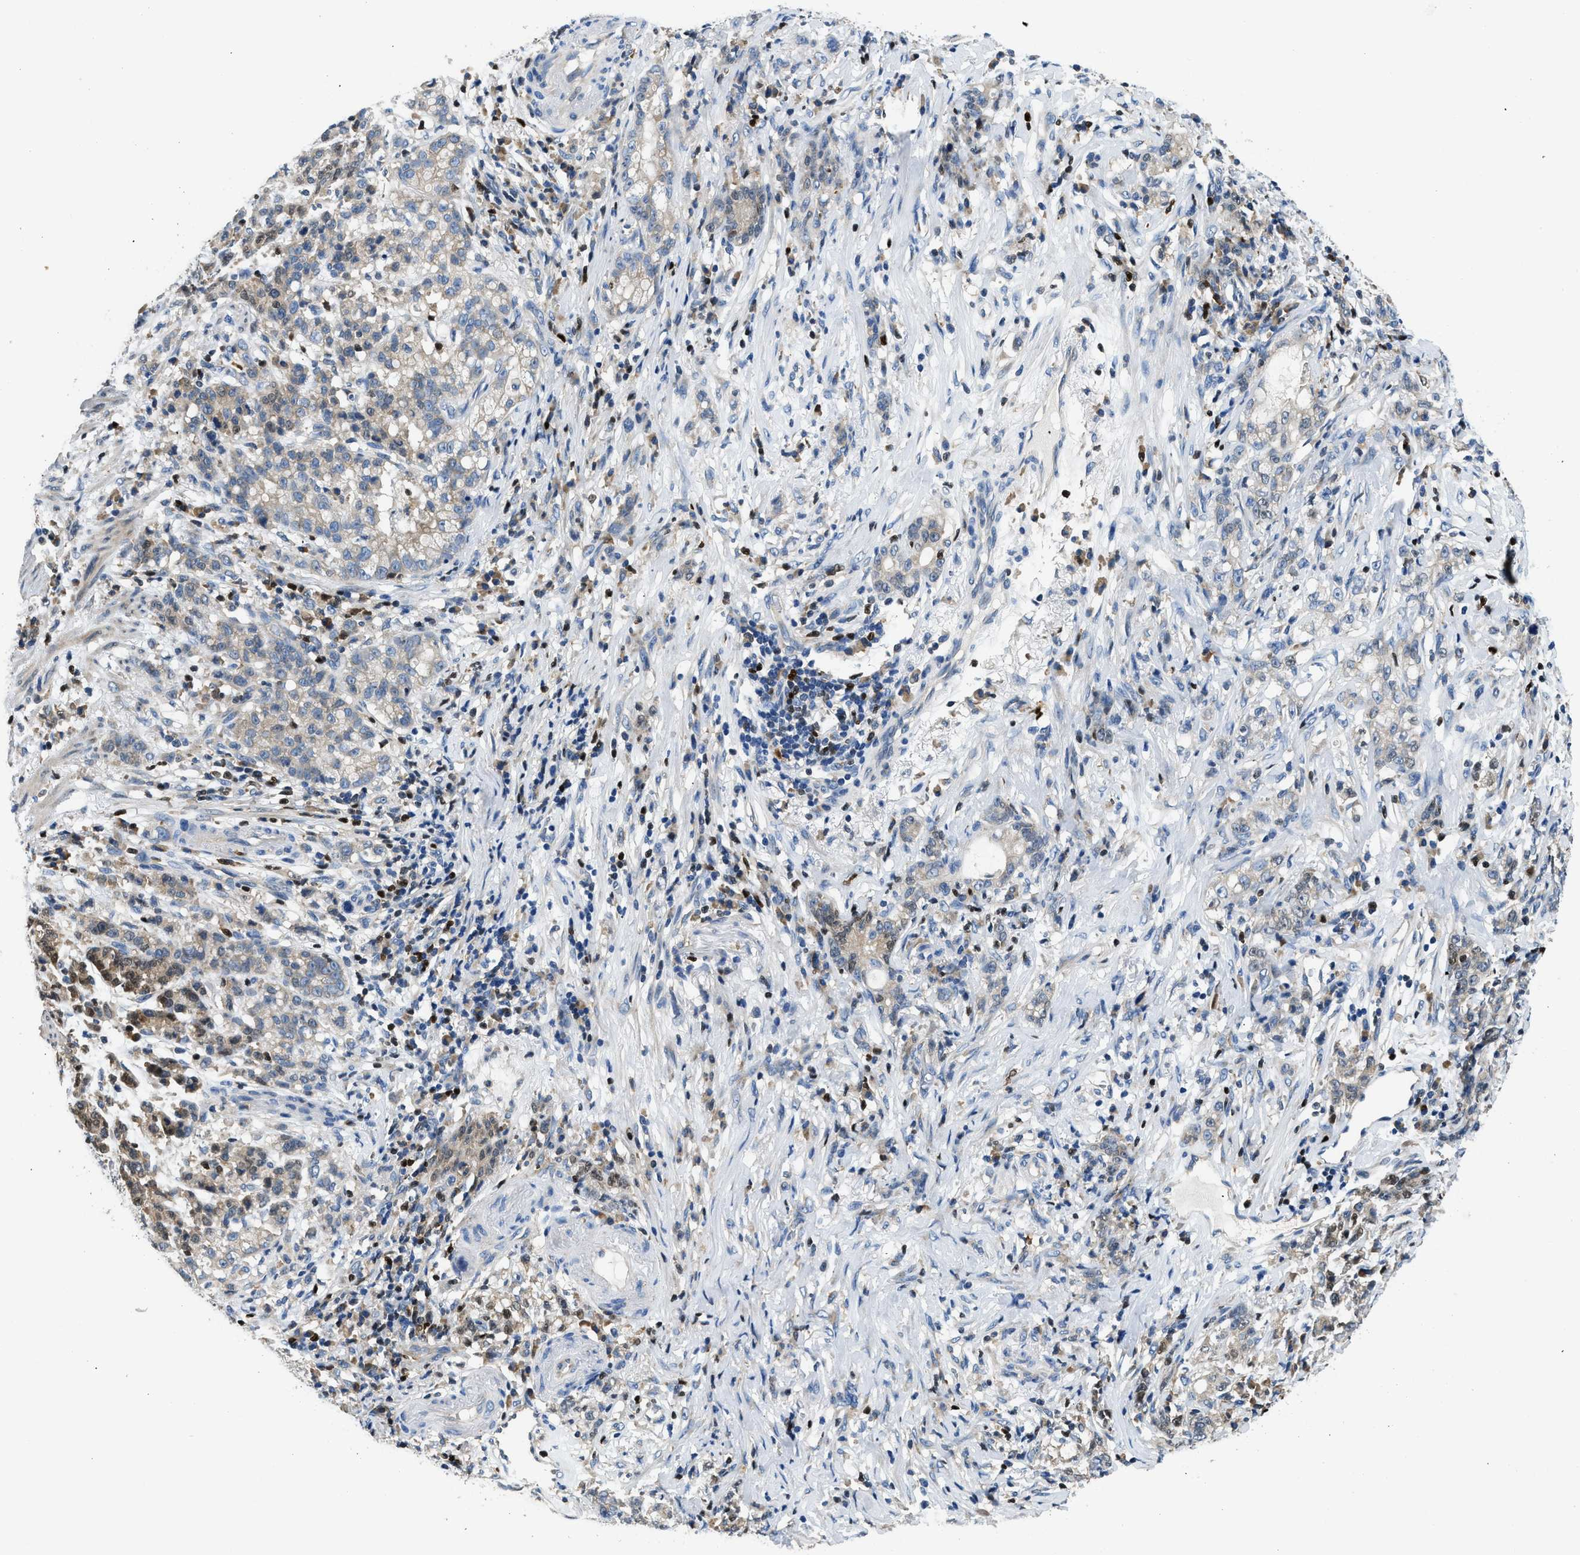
{"staining": {"intensity": "weak", "quantity": "<25%", "location": "cytoplasmic/membranous,nuclear"}, "tissue": "stomach cancer", "cell_type": "Tumor cells", "image_type": "cancer", "snomed": [{"axis": "morphology", "description": "Adenocarcinoma, NOS"}, {"axis": "topography", "description": "Stomach, lower"}], "caption": "An immunohistochemistry (IHC) micrograph of stomach adenocarcinoma is shown. There is no staining in tumor cells of stomach adenocarcinoma. Nuclei are stained in blue.", "gene": "TOX", "patient": {"sex": "male", "age": 88}}